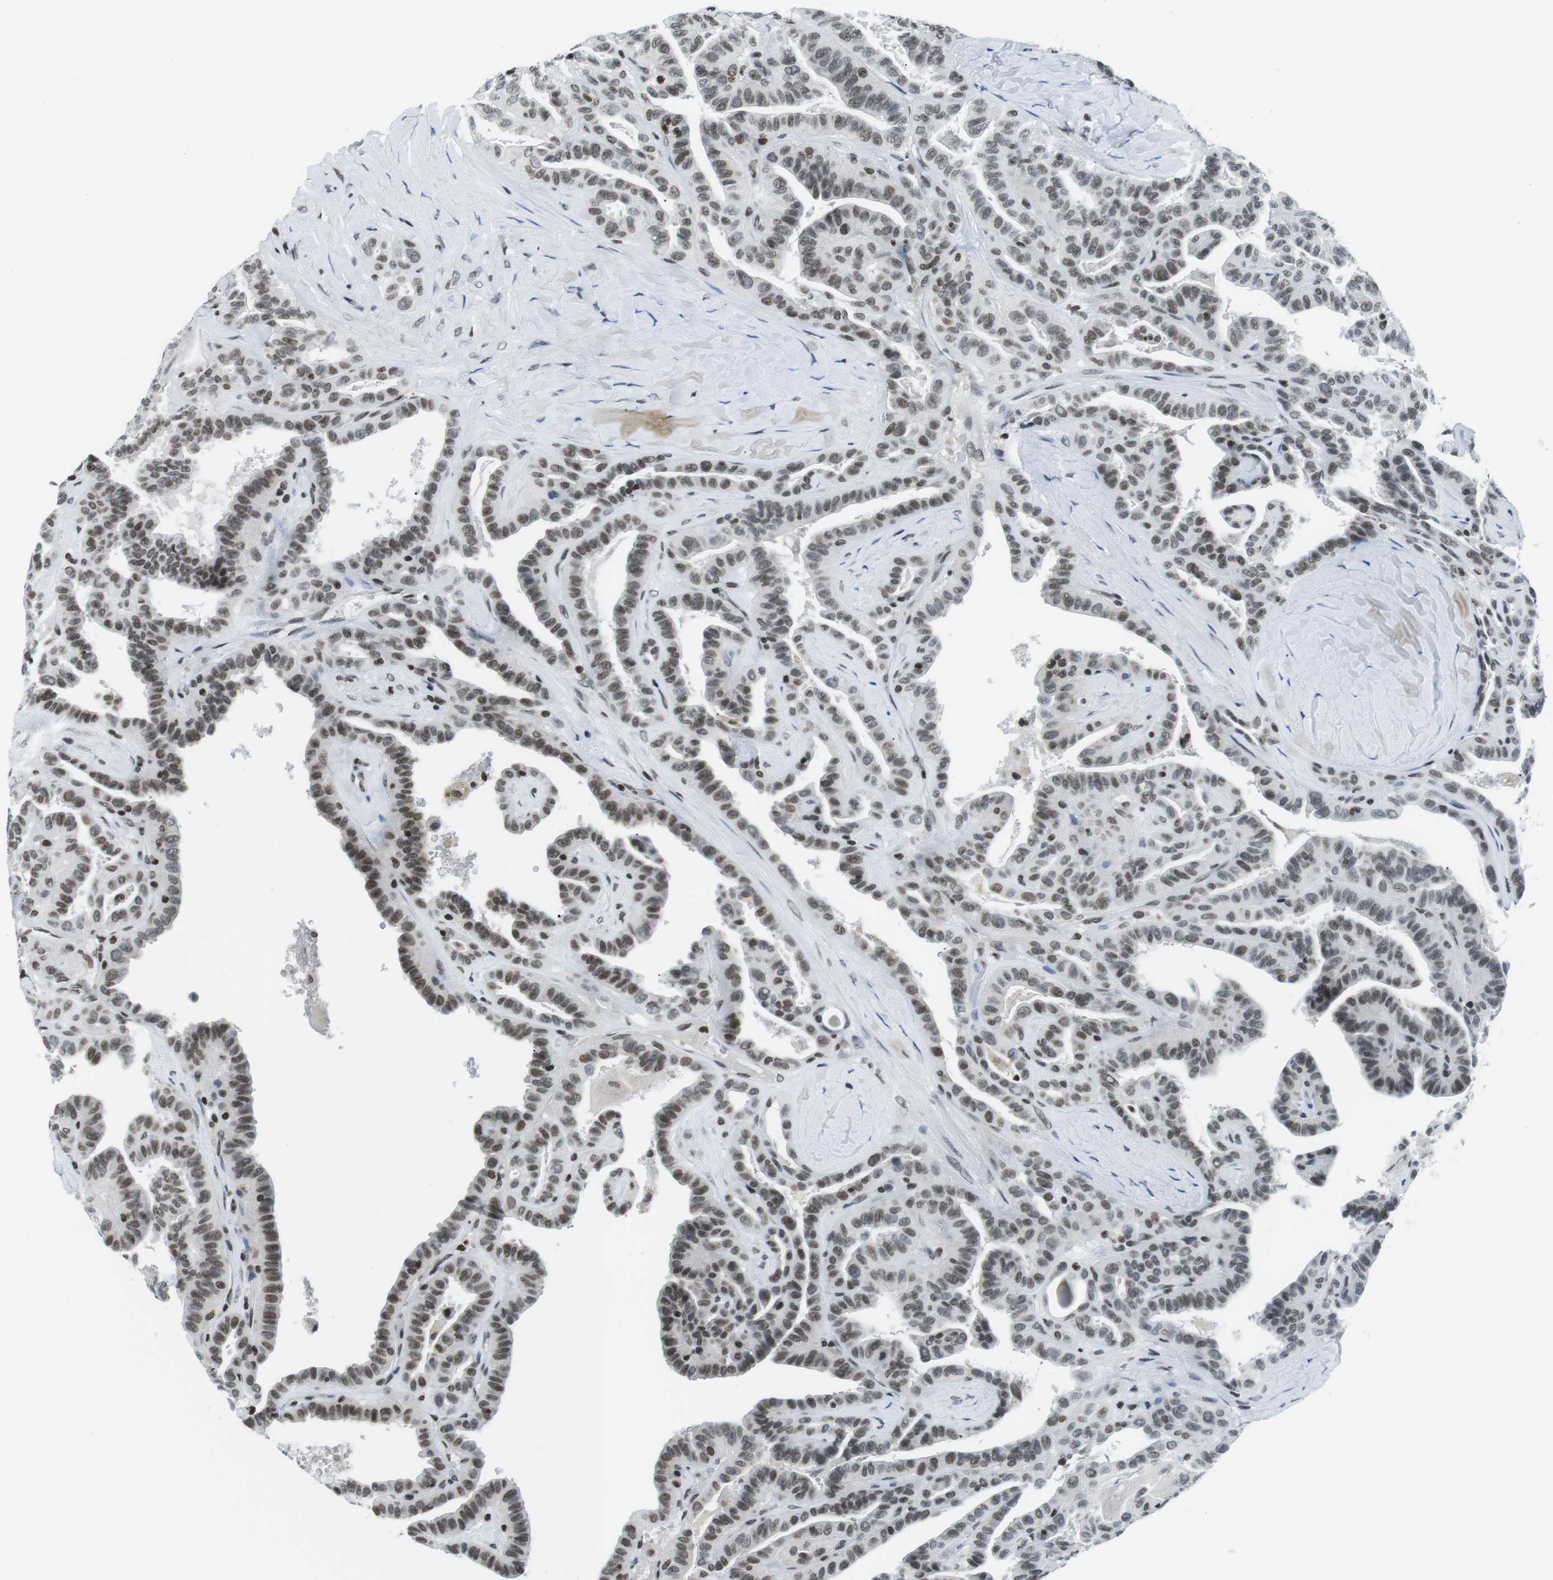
{"staining": {"intensity": "weak", "quantity": ">75%", "location": "nuclear"}, "tissue": "thyroid cancer", "cell_type": "Tumor cells", "image_type": "cancer", "snomed": [{"axis": "morphology", "description": "Papillary adenocarcinoma, NOS"}, {"axis": "topography", "description": "Thyroid gland"}], "caption": "This is a micrograph of immunohistochemistry staining of thyroid cancer, which shows weak positivity in the nuclear of tumor cells.", "gene": "E2F2", "patient": {"sex": "male", "age": 77}}